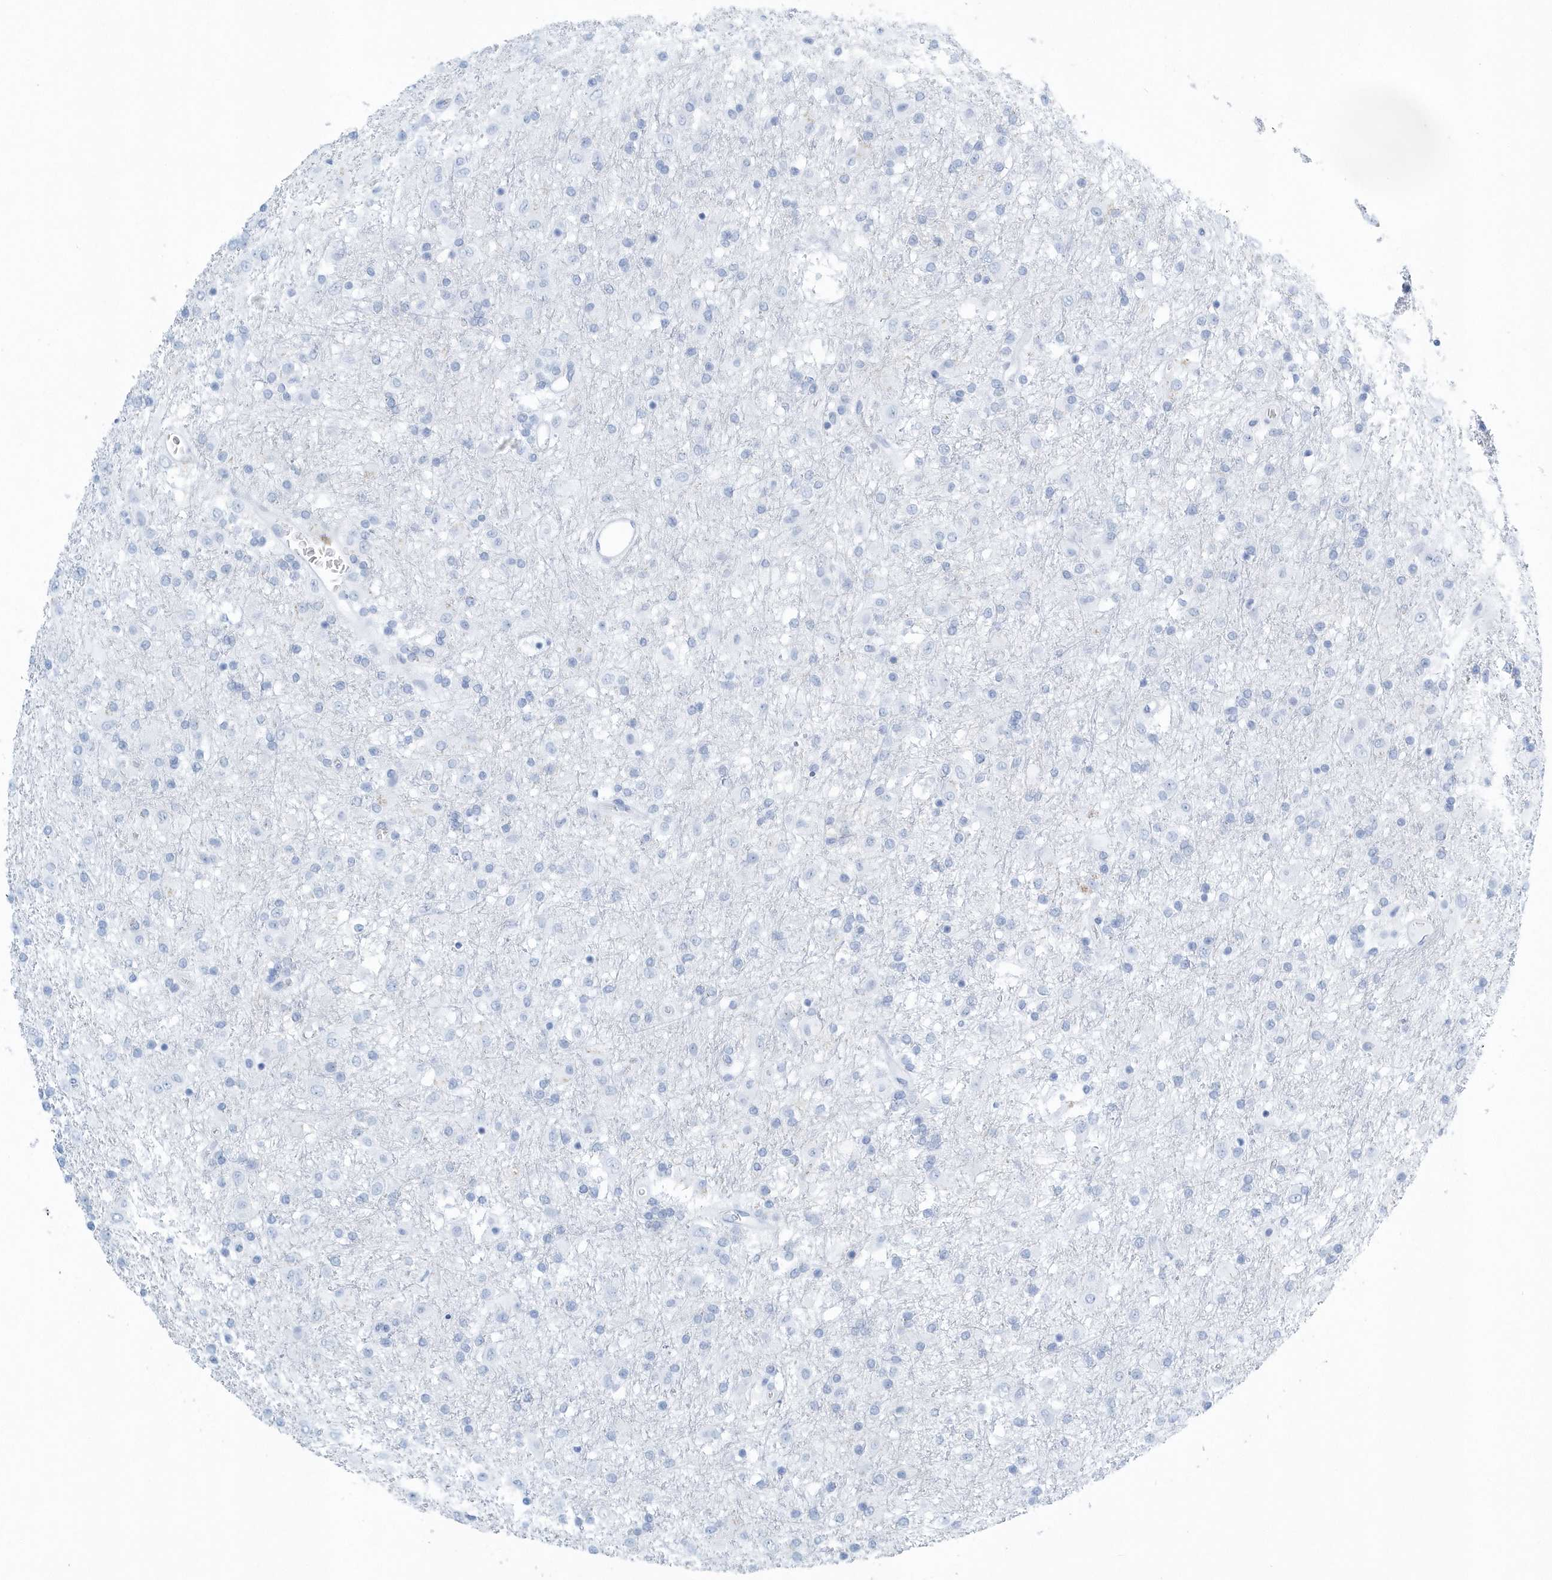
{"staining": {"intensity": "negative", "quantity": "none", "location": "none"}, "tissue": "glioma", "cell_type": "Tumor cells", "image_type": "cancer", "snomed": [{"axis": "morphology", "description": "Glioma, malignant, Low grade"}, {"axis": "topography", "description": "Brain"}], "caption": "Low-grade glioma (malignant) was stained to show a protein in brown. There is no significant staining in tumor cells.", "gene": "PTPRO", "patient": {"sex": "male", "age": 65}}